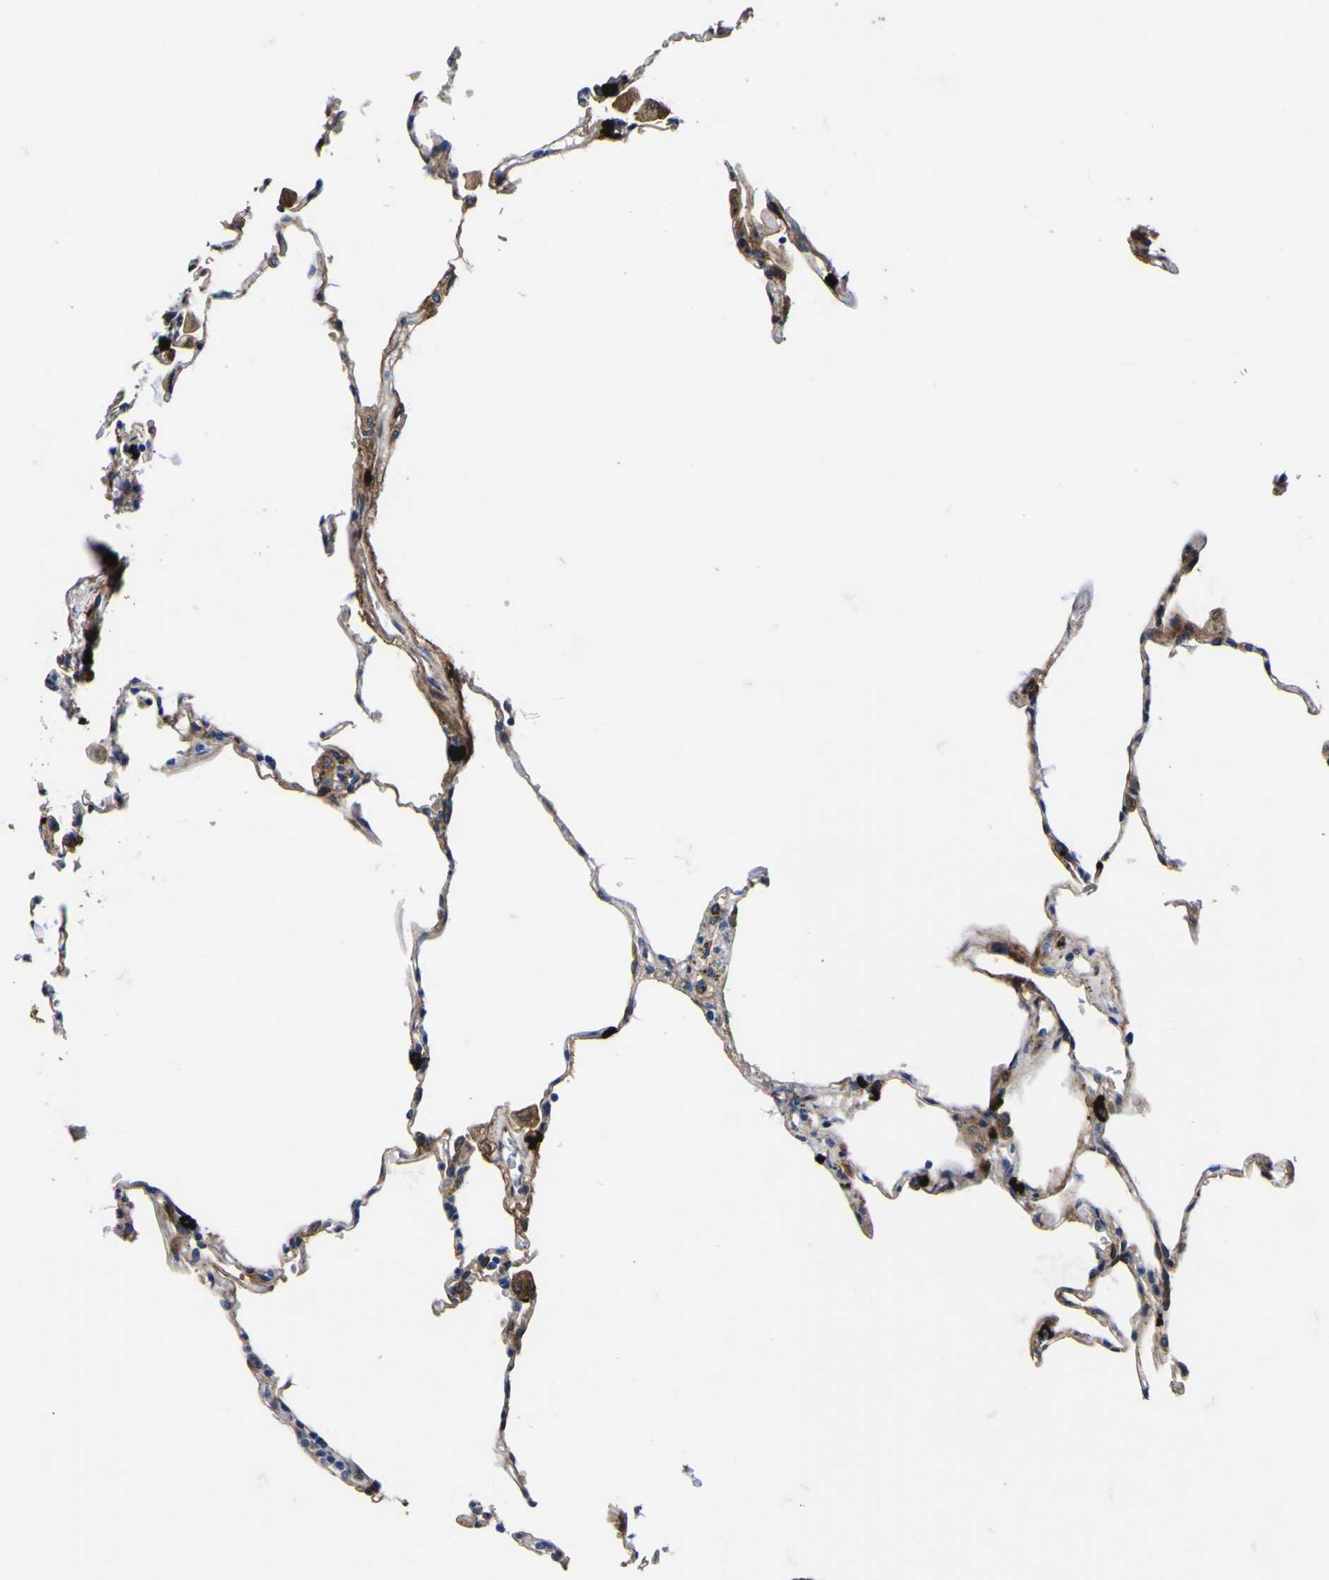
{"staining": {"intensity": "strong", "quantity": "25%-75%", "location": "cytoplasmic/membranous"}, "tissue": "lung", "cell_type": "Alveolar cells", "image_type": "normal", "snomed": [{"axis": "morphology", "description": "Normal tissue, NOS"}, {"axis": "topography", "description": "Lung"}], "caption": "A high amount of strong cytoplasmic/membranous staining is identified in about 25%-75% of alveolar cells in unremarkable lung. Immunohistochemistry (ihc) stains the protein of interest in brown and the nuclei are stained blue.", "gene": "SCD", "patient": {"sex": "male", "age": 59}}